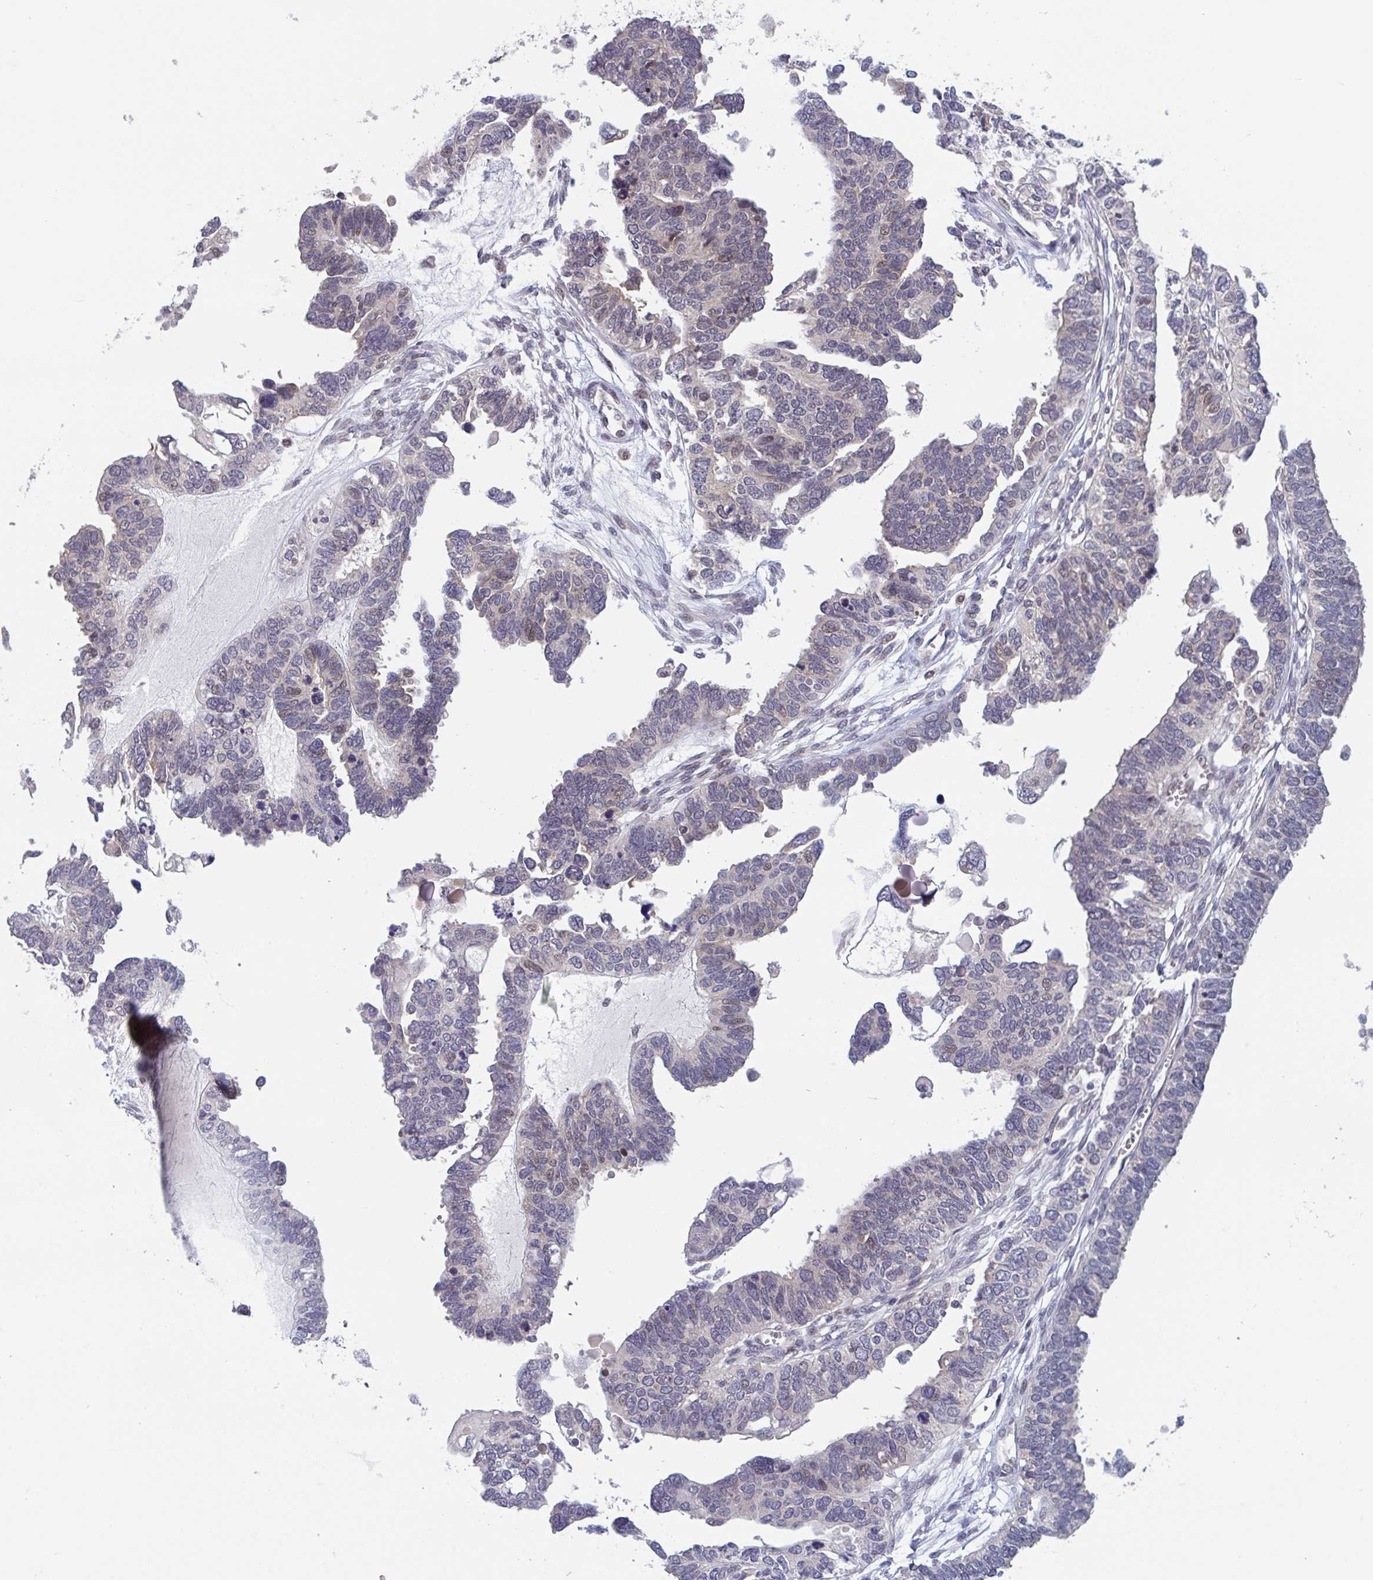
{"staining": {"intensity": "moderate", "quantity": "<25%", "location": "nuclear"}, "tissue": "ovarian cancer", "cell_type": "Tumor cells", "image_type": "cancer", "snomed": [{"axis": "morphology", "description": "Cystadenocarcinoma, serous, NOS"}, {"axis": "topography", "description": "Ovary"}], "caption": "Protein expression analysis of ovarian cancer exhibits moderate nuclear expression in about <25% of tumor cells. (DAB (3,3'-diaminobenzidine) = brown stain, brightfield microscopy at high magnification).", "gene": "RIOK1", "patient": {"sex": "female", "age": 51}}